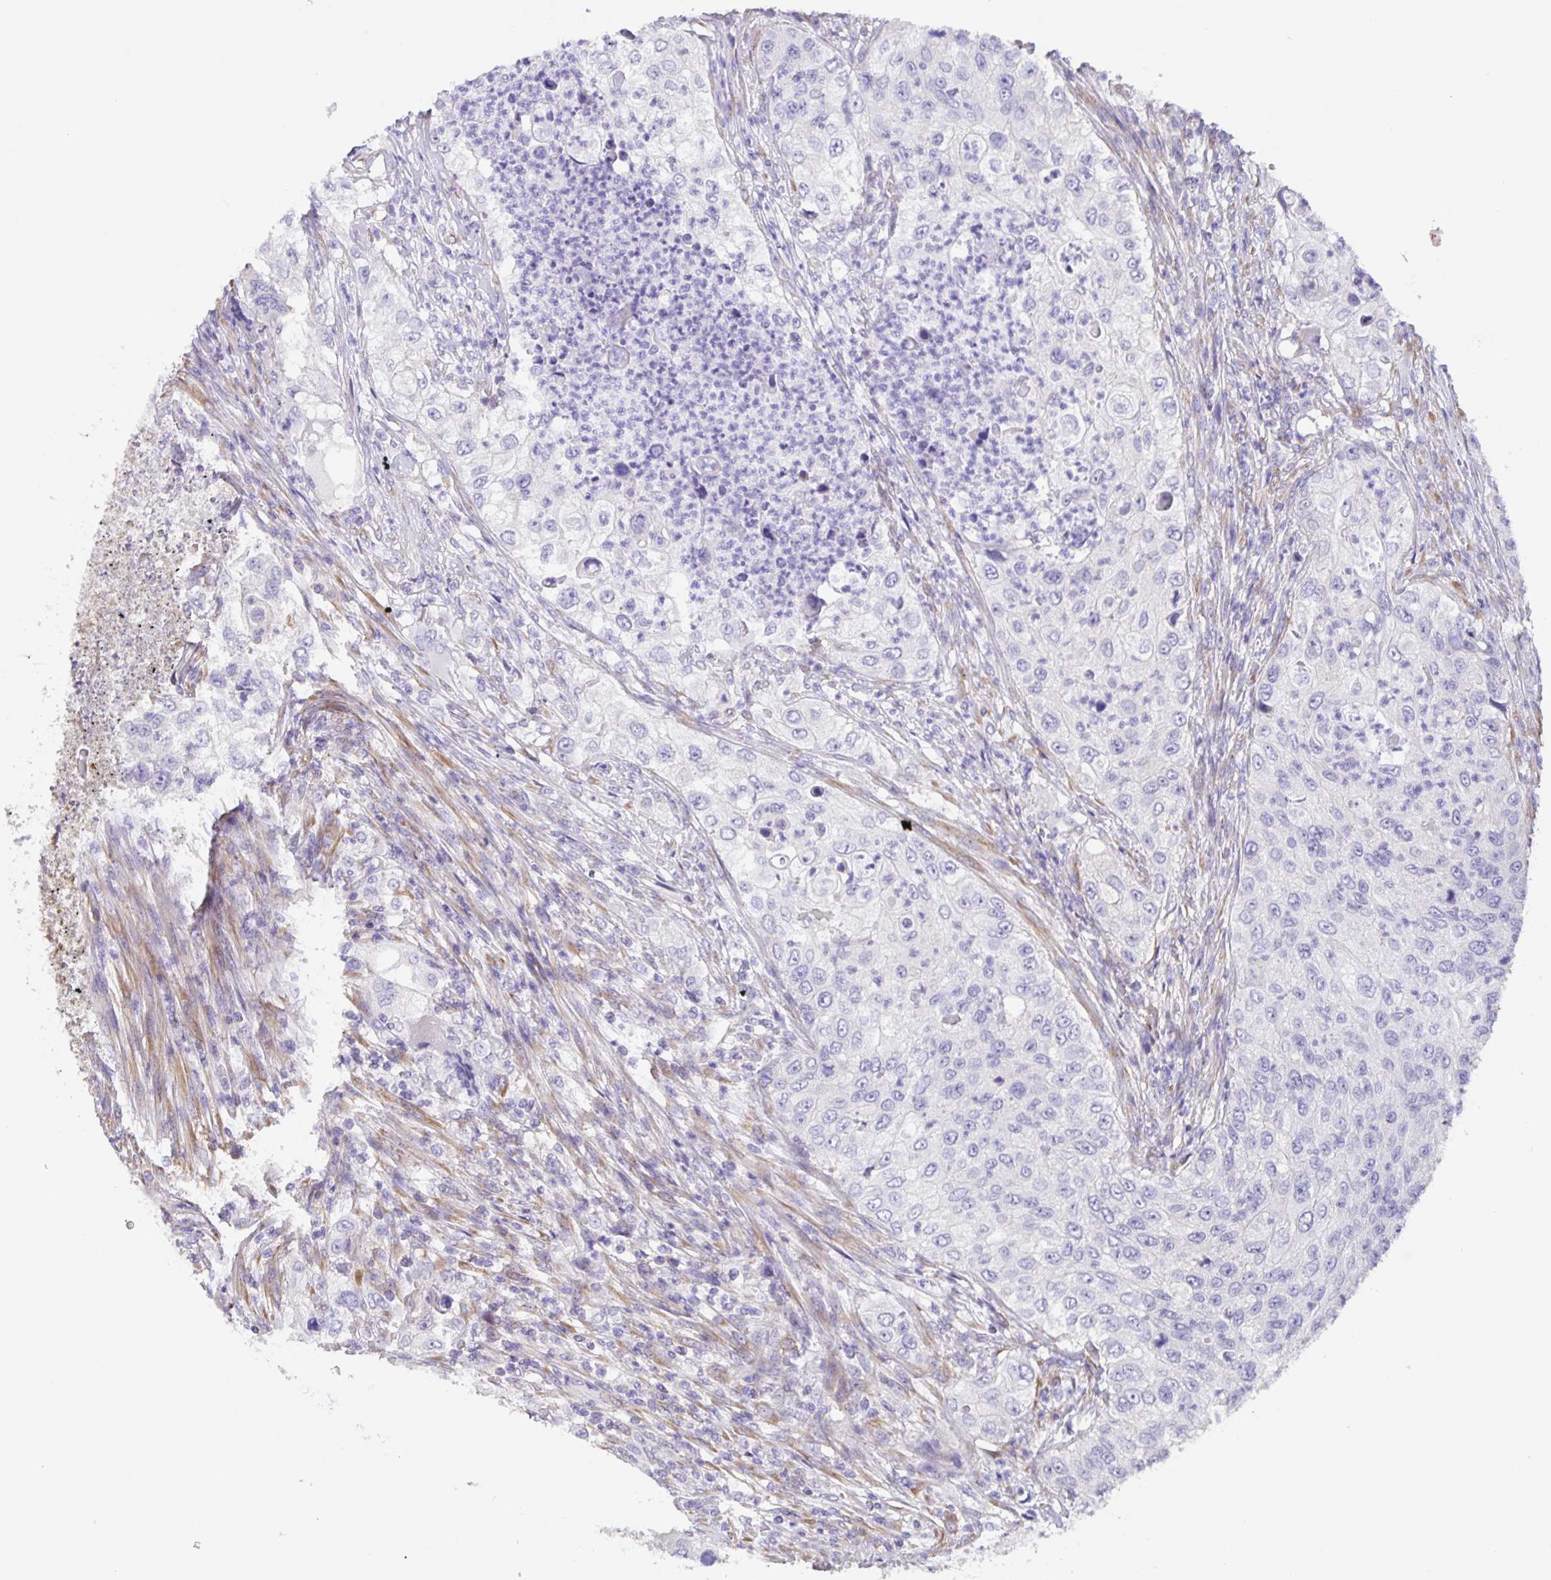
{"staining": {"intensity": "negative", "quantity": "none", "location": "none"}, "tissue": "urothelial cancer", "cell_type": "Tumor cells", "image_type": "cancer", "snomed": [{"axis": "morphology", "description": "Urothelial carcinoma, High grade"}, {"axis": "topography", "description": "Urinary bladder"}], "caption": "IHC photomicrograph of human high-grade urothelial carcinoma stained for a protein (brown), which reveals no positivity in tumor cells.", "gene": "PRR36", "patient": {"sex": "female", "age": 60}}